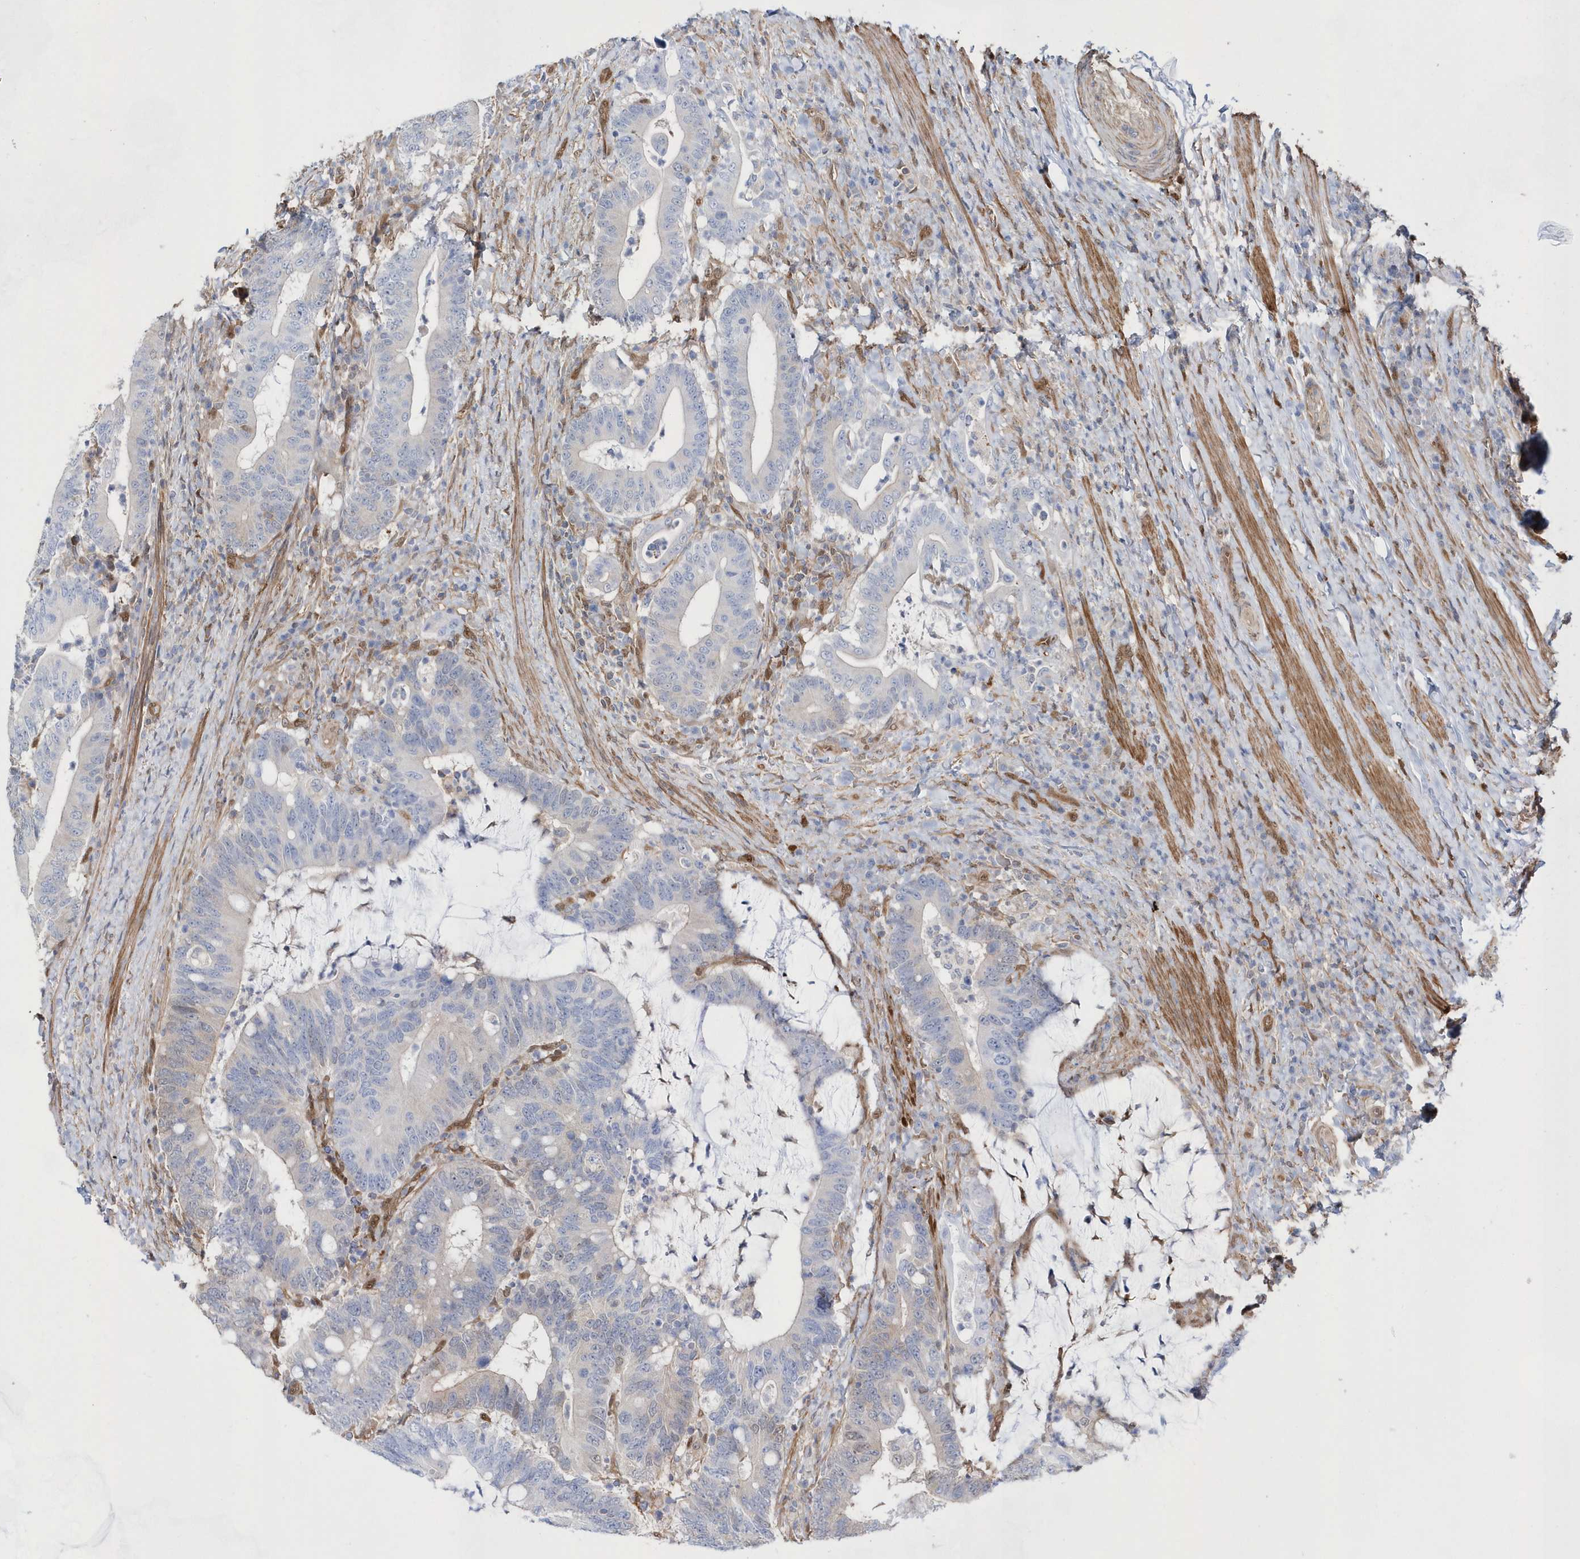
{"staining": {"intensity": "negative", "quantity": "none", "location": "none"}, "tissue": "colorectal cancer", "cell_type": "Tumor cells", "image_type": "cancer", "snomed": [{"axis": "morphology", "description": "Adenocarcinoma, NOS"}, {"axis": "topography", "description": "Colon"}], "caption": "This histopathology image is of colorectal cancer (adenocarcinoma) stained with immunohistochemistry (IHC) to label a protein in brown with the nuclei are counter-stained blue. There is no expression in tumor cells.", "gene": "BDH2", "patient": {"sex": "female", "age": 66}}